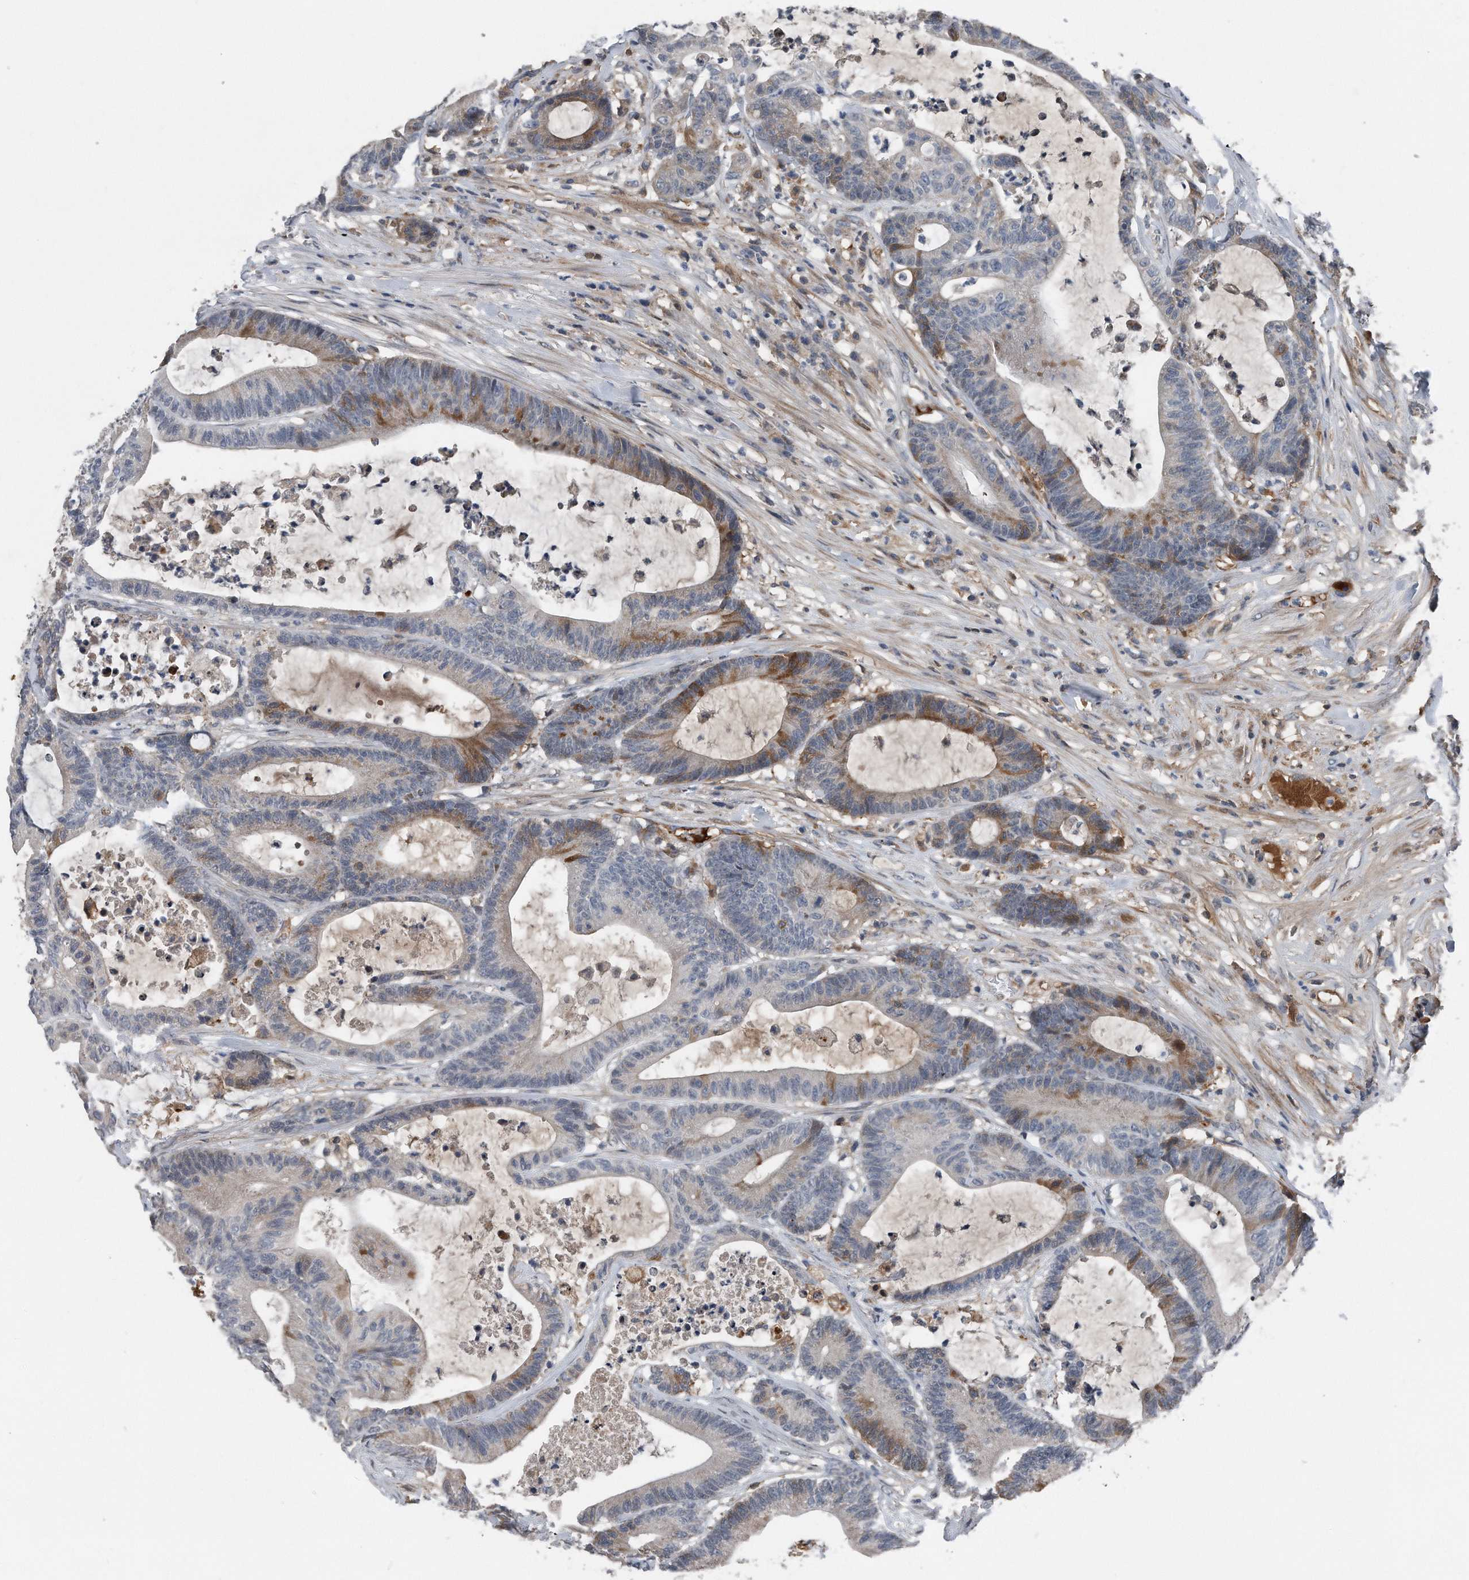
{"staining": {"intensity": "moderate", "quantity": "<25%", "location": "cytoplasmic/membranous"}, "tissue": "colorectal cancer", "cell_type": "Tumor cells", "image_type": "cancer", "snomed": [{"axis": "morphology", "description": "Adenocarcinoma, NOS"}, {"axis": "topography", "description": "Colon"}], "caption": "Immunohistochemistry image of colorectal cancer (adenocarcinoma) stained for a protein (brown), which shows low levels of moderate cytoplasmic/membranous staining in about <25% of tumor cells.", "gene": "DST", "patient": {"sex": "female", "age": 84}}